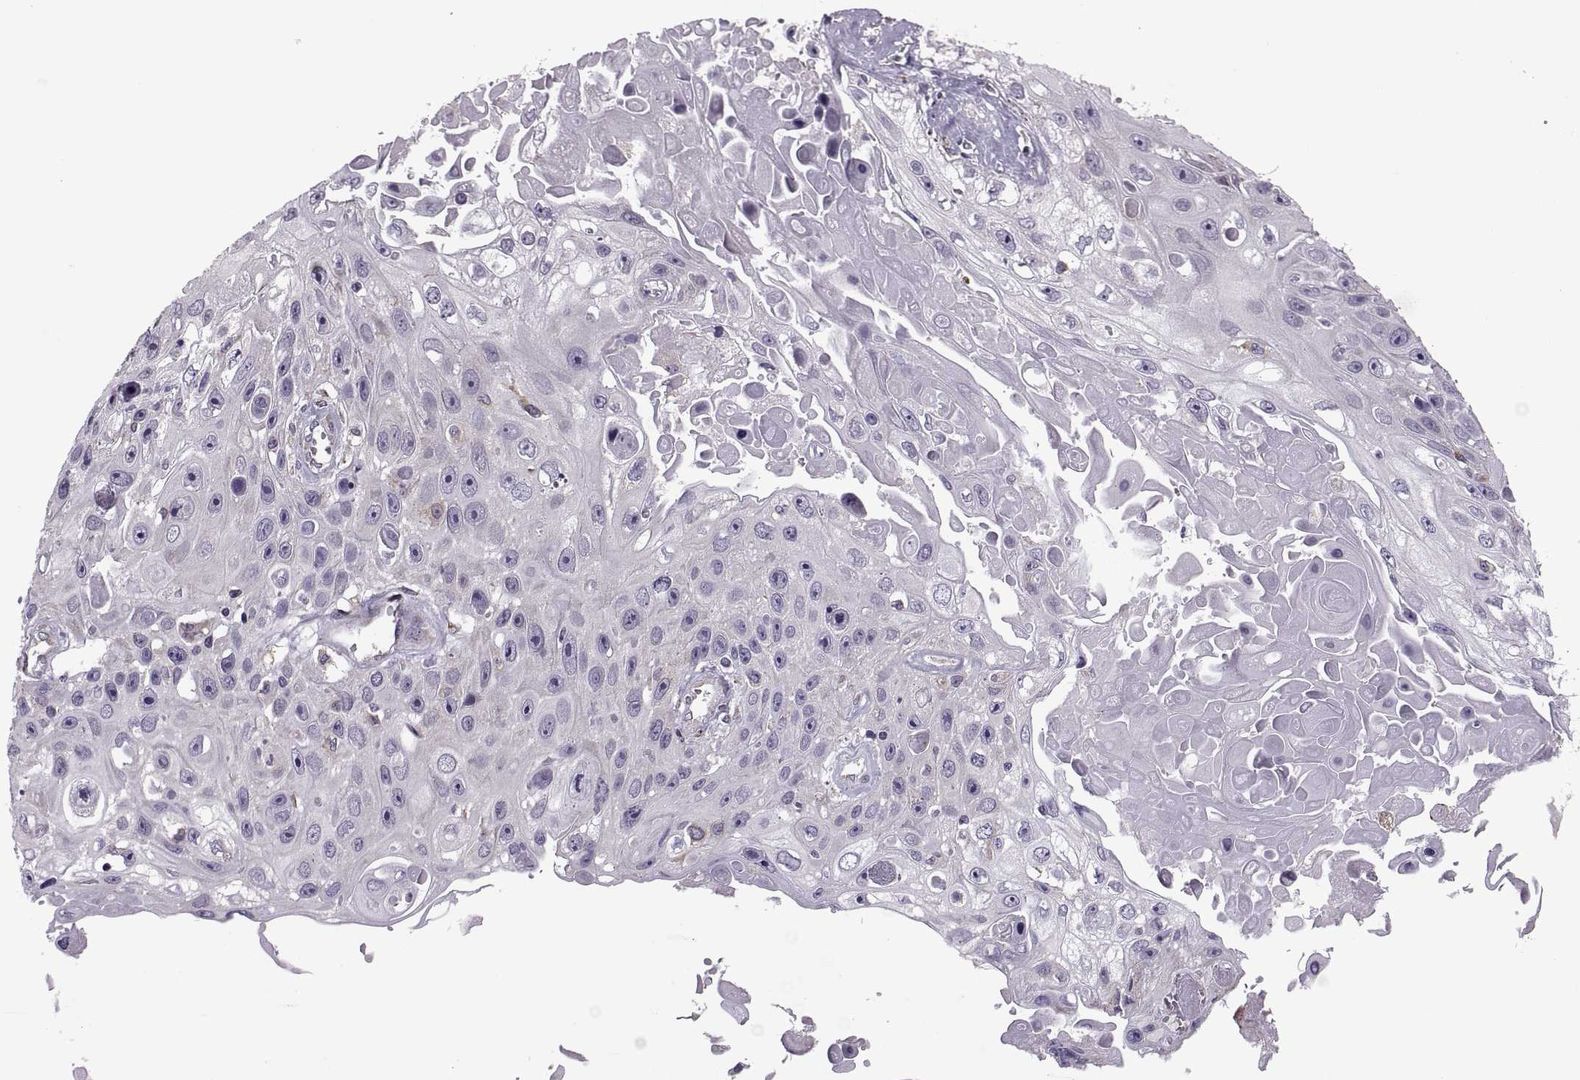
{"staining": {"intensity": "negative", "quantity": "none", "location": "none"}, "tissue": "skin cancer", "cell_type": "Tumor cells", "image_type": "cancer", "snomed": [{"axis": "morphology", "description": "Squamous cell carcinoma, NOS"}, {"axis": "topography", "description": "Skin"}], "caption": "DAB immunohistochemical staining of squamous cell carcinoma (skin) reveals no significant positivity in tumor cells.", "gene": "LETM2", "patient": {"sex": "male", "age": 82}}